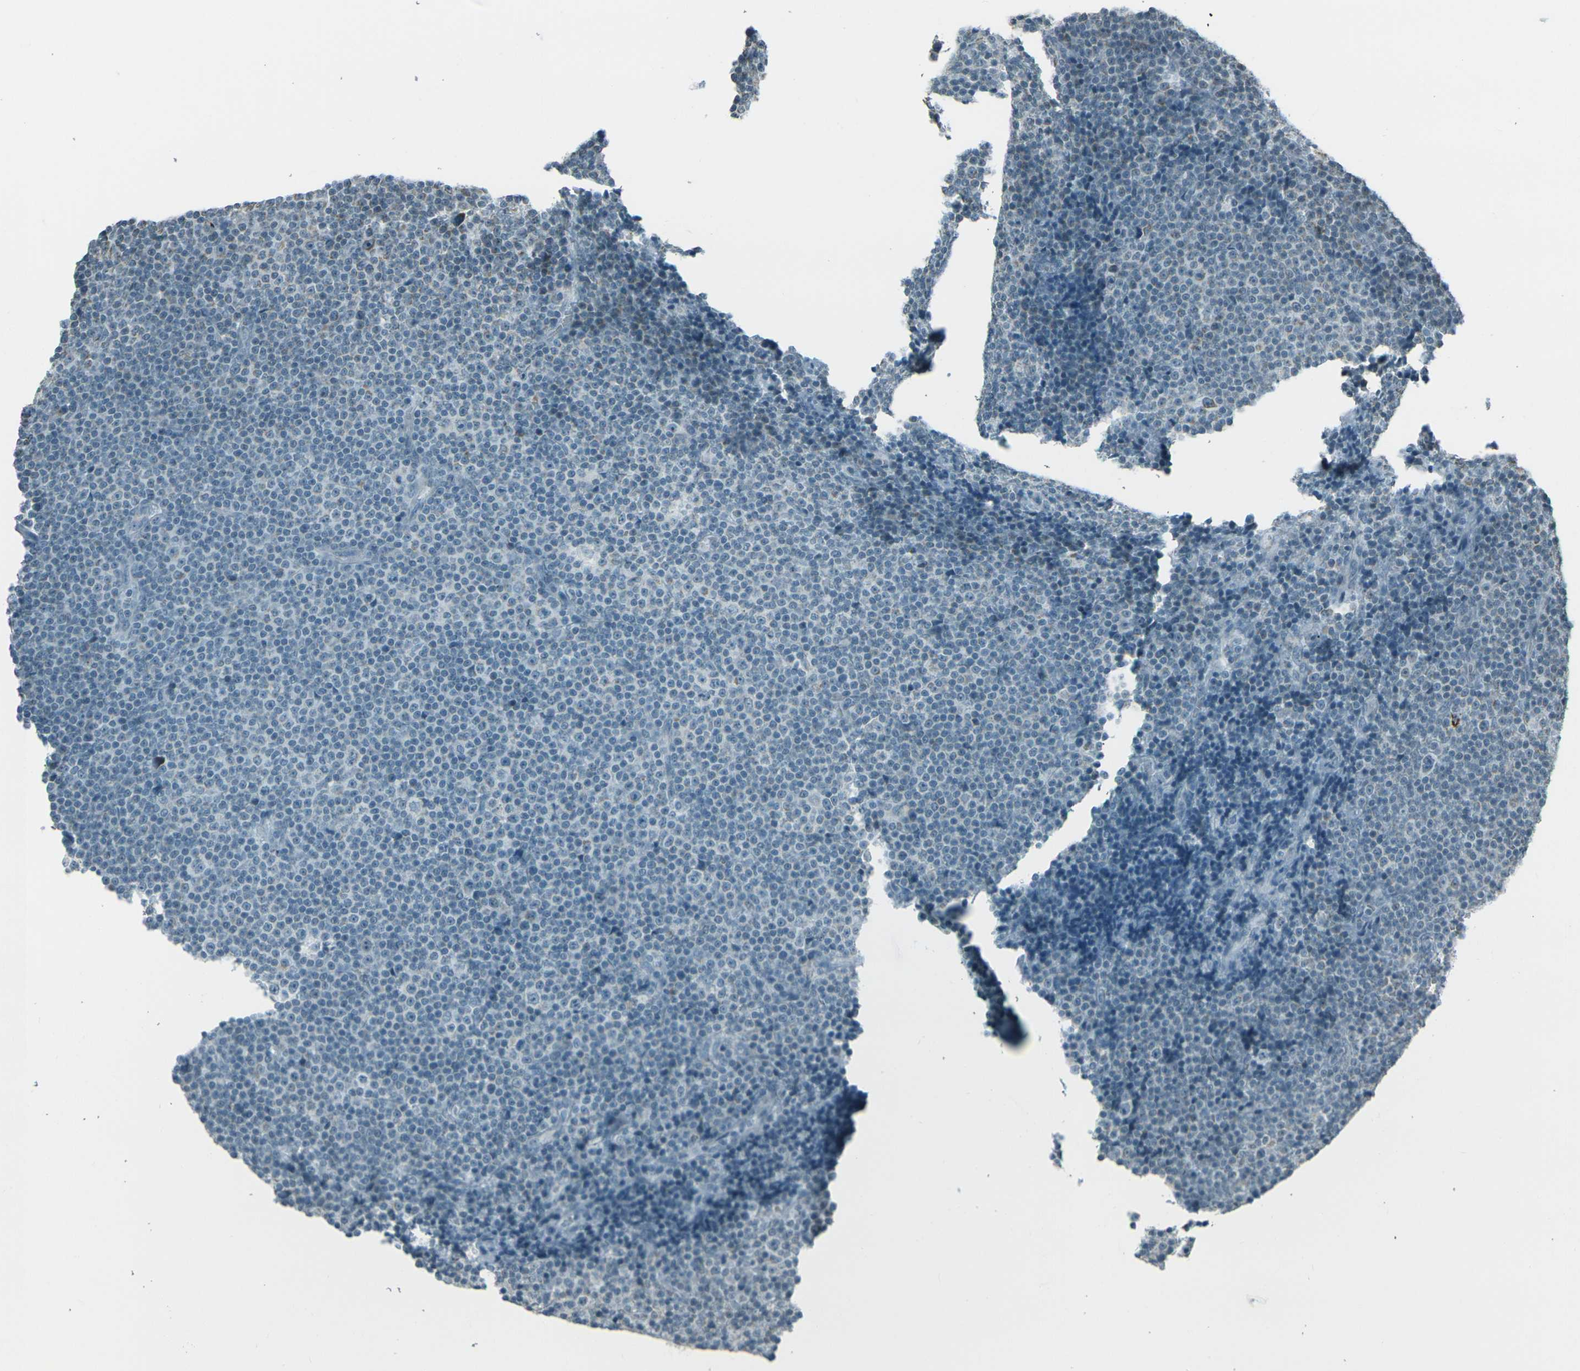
{"staining": {"intensity": "negative", "quantity": "none", "location": "none"}, "tissue": "lymphoma", "cell_type": "Tumor cells", "image_type": "cancer", "snomed": [{"axis": "morphology", "description": "Malignant lymphoma, non-Hodgkin's type, Low grade"}, {"axis": "topography", "description": "Lymph node"}], "caption": "An IHC photomicrograph of lymphoma is shown. There is no staining in tumor cells of lymphoma.", "gene": "H2BC1", "patient": {"sex": "female", "age": 67}}